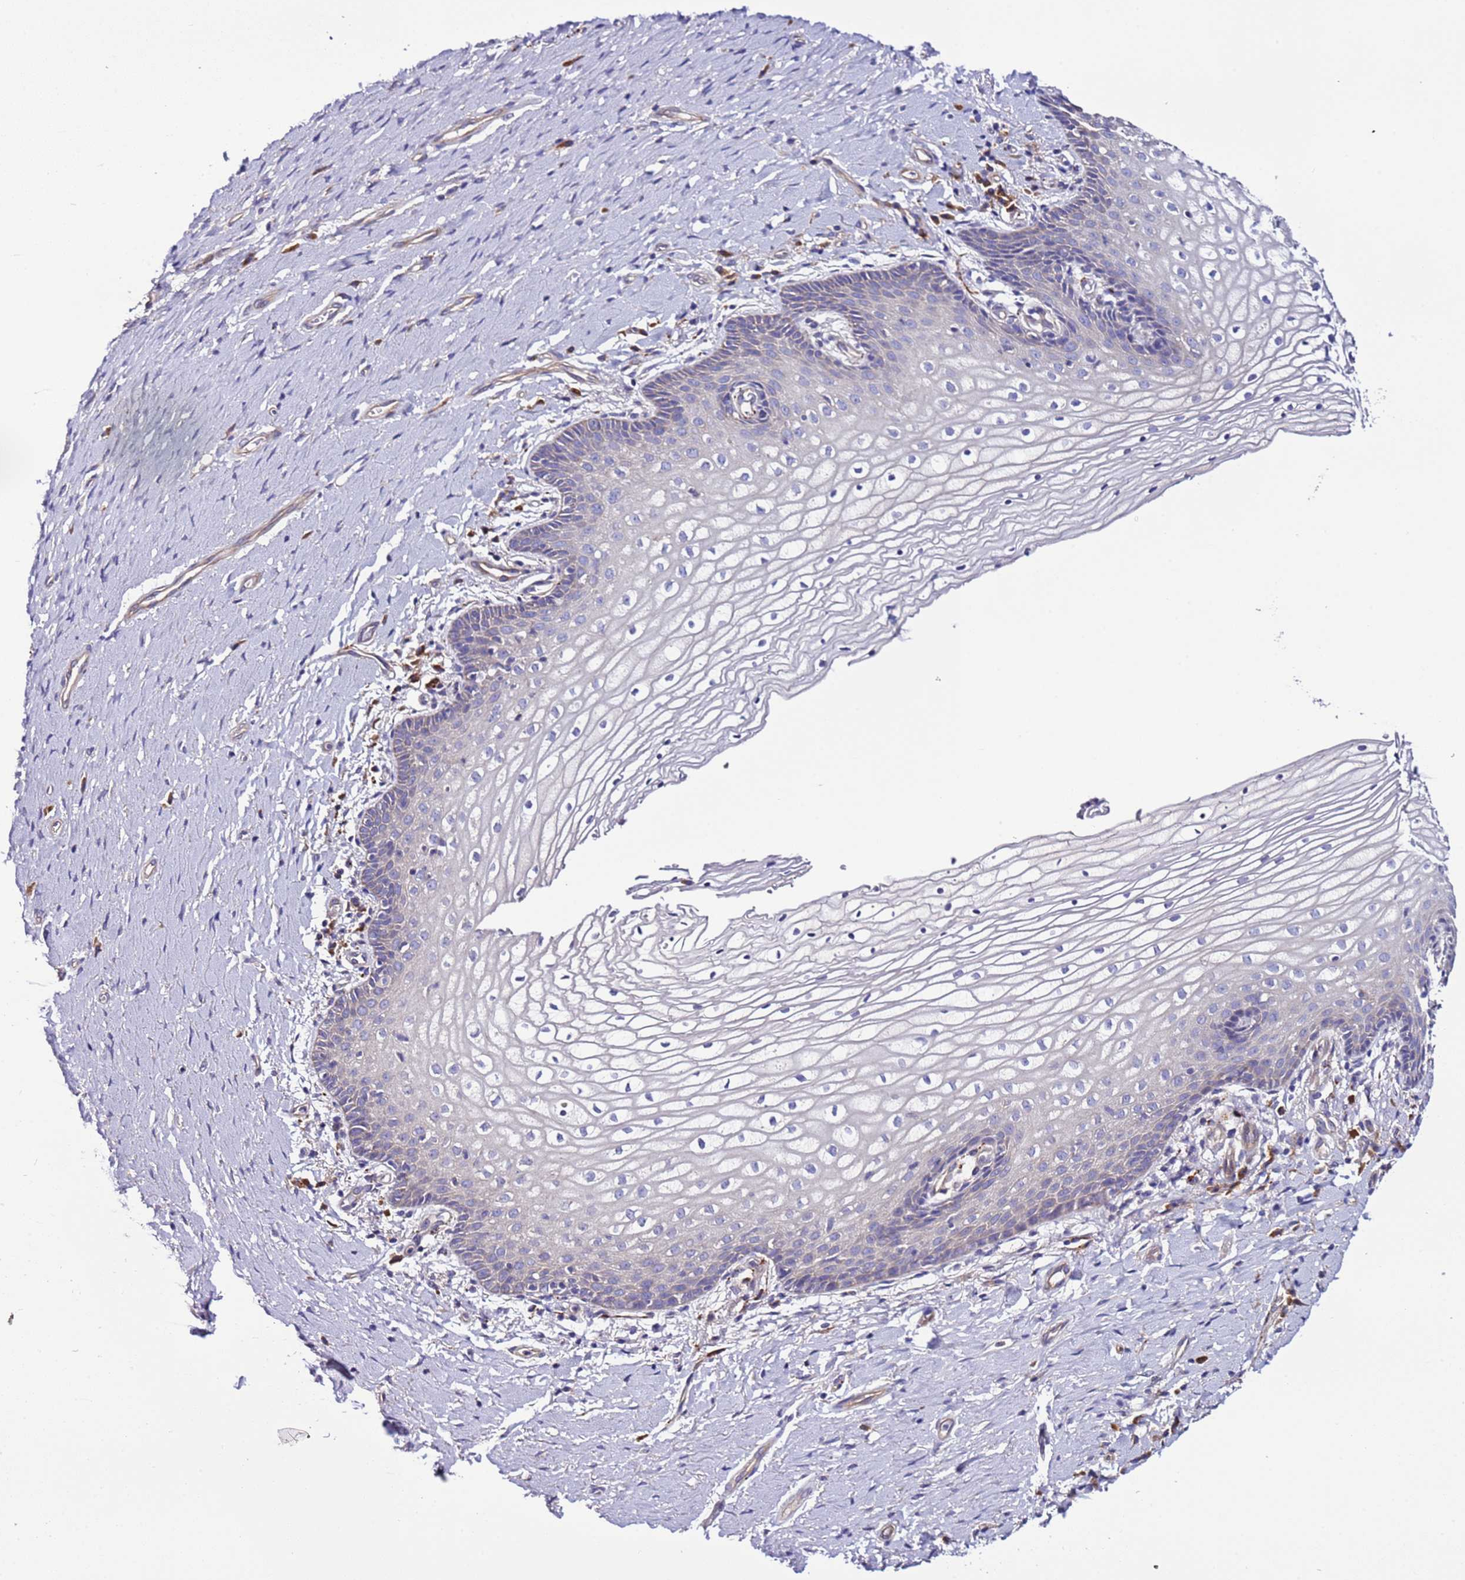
{"staining": {"intensity": "negative", "quantity": "none", "location": "none"}, "tissue": "vagina", "cell_type": "Squamous epithelial cells", "image_type": "normal", "snomed": [{"axis": "morphology", "description": "Normal tissue, NOS"}, {"axis": "topography", "description": "Vagina"}], "caption": "IHC image of unremarkable vagina stained for a protein (brown), which exhibits no staining in squamous epithelial cells.", "gene": "SPCS1", "patient": {"sex": "female", "age": 60}}